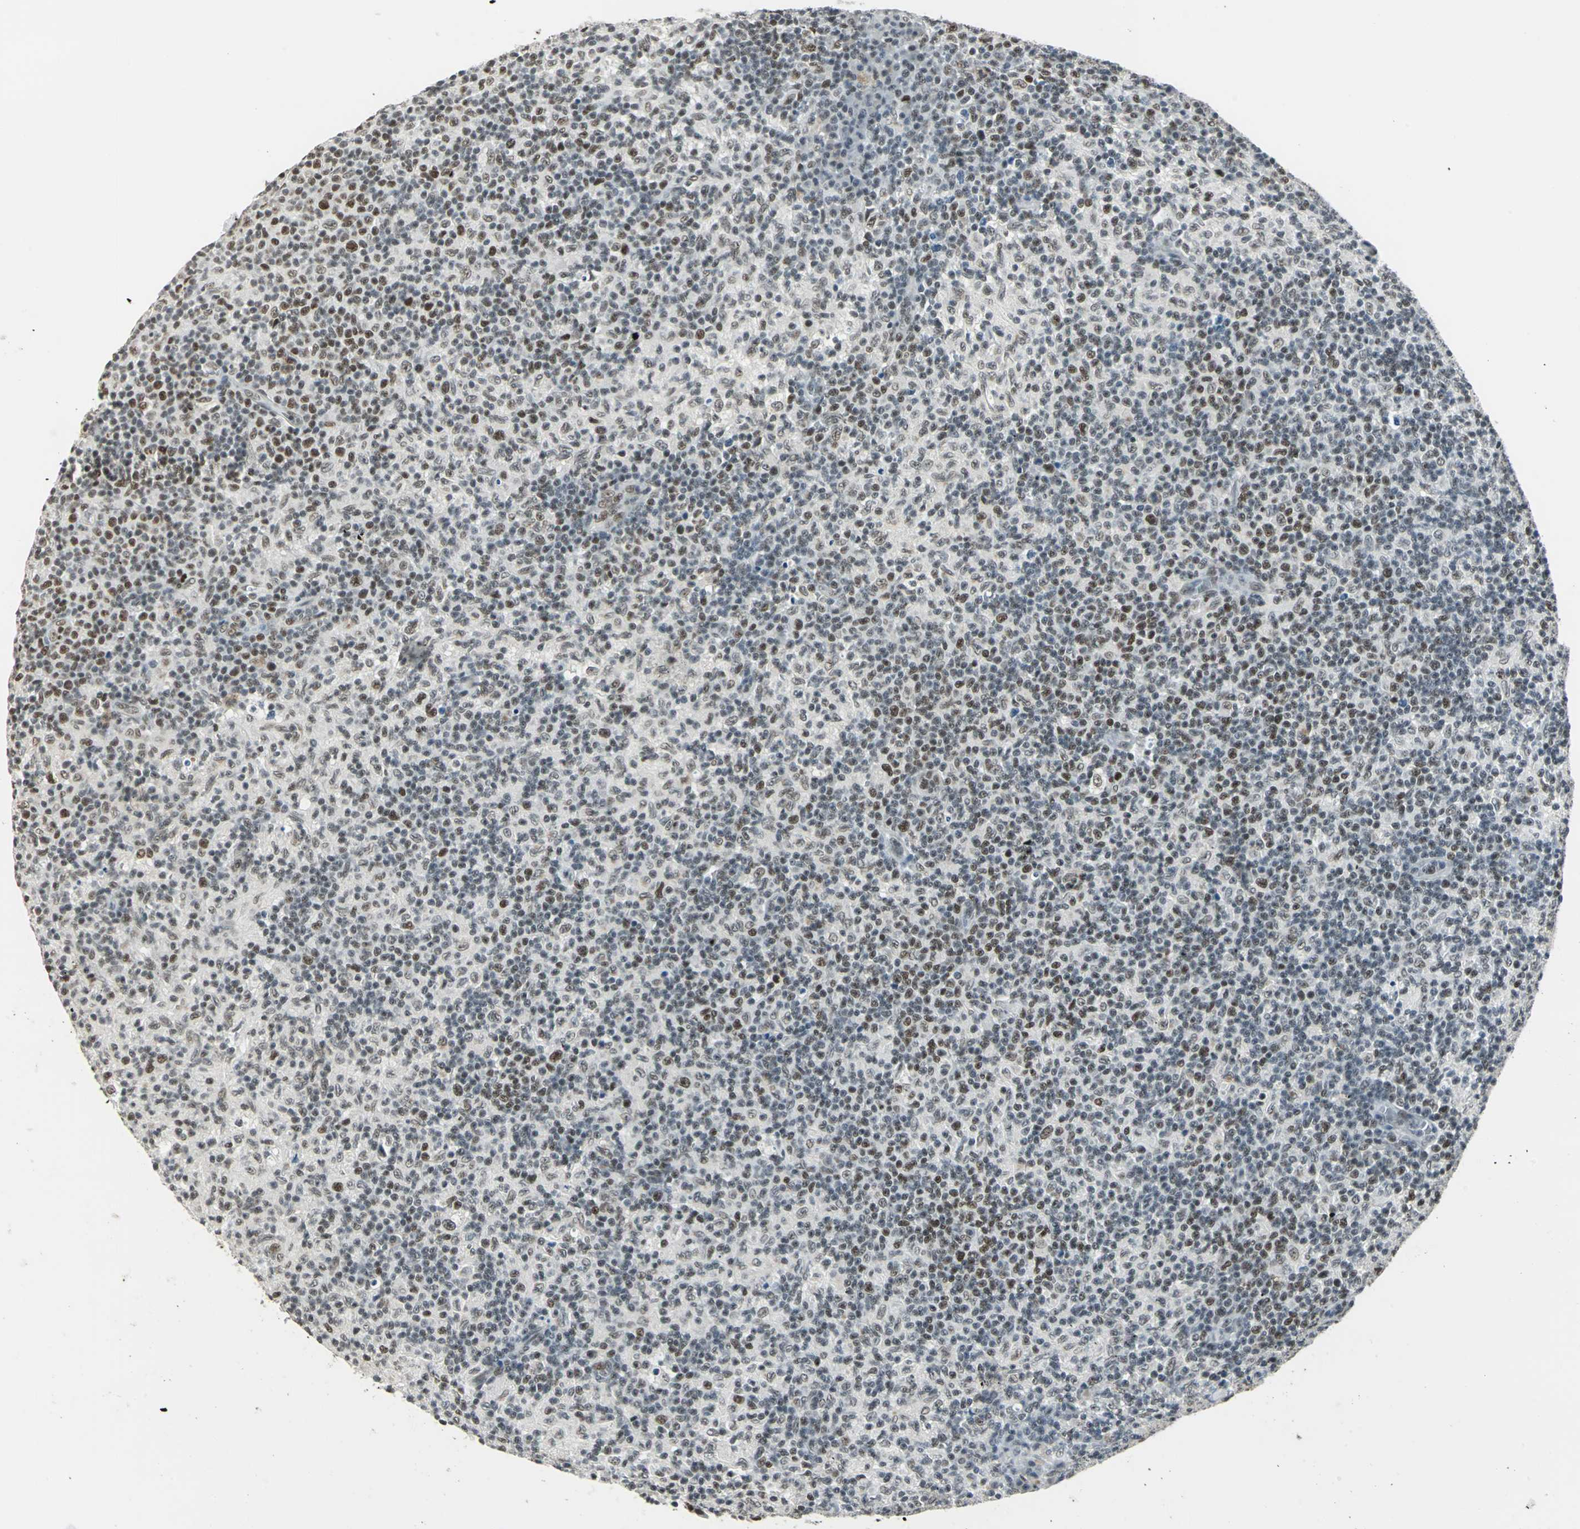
{"staining": {"intensity": "strong", "quantity": ">75%", "location": "nuclear"}, "tissue": "lymph node", "cell_type": "Germinal center cells", "image_type": "normal", "snomed": [{"axis": "morphology", "description": "Normal tissue, NOS"}, {"axis": "morphology", "description": "Inflammation, NOS"}, {"axis": "topography", "description": "Lymph node"}], "caption": "Germinal center cells exhibit high levels of strong nuclear positivity in about >75% of cells in normal lymph node.", "gene": "ADNP", "patient": {"sex": "male", "age": 55}}